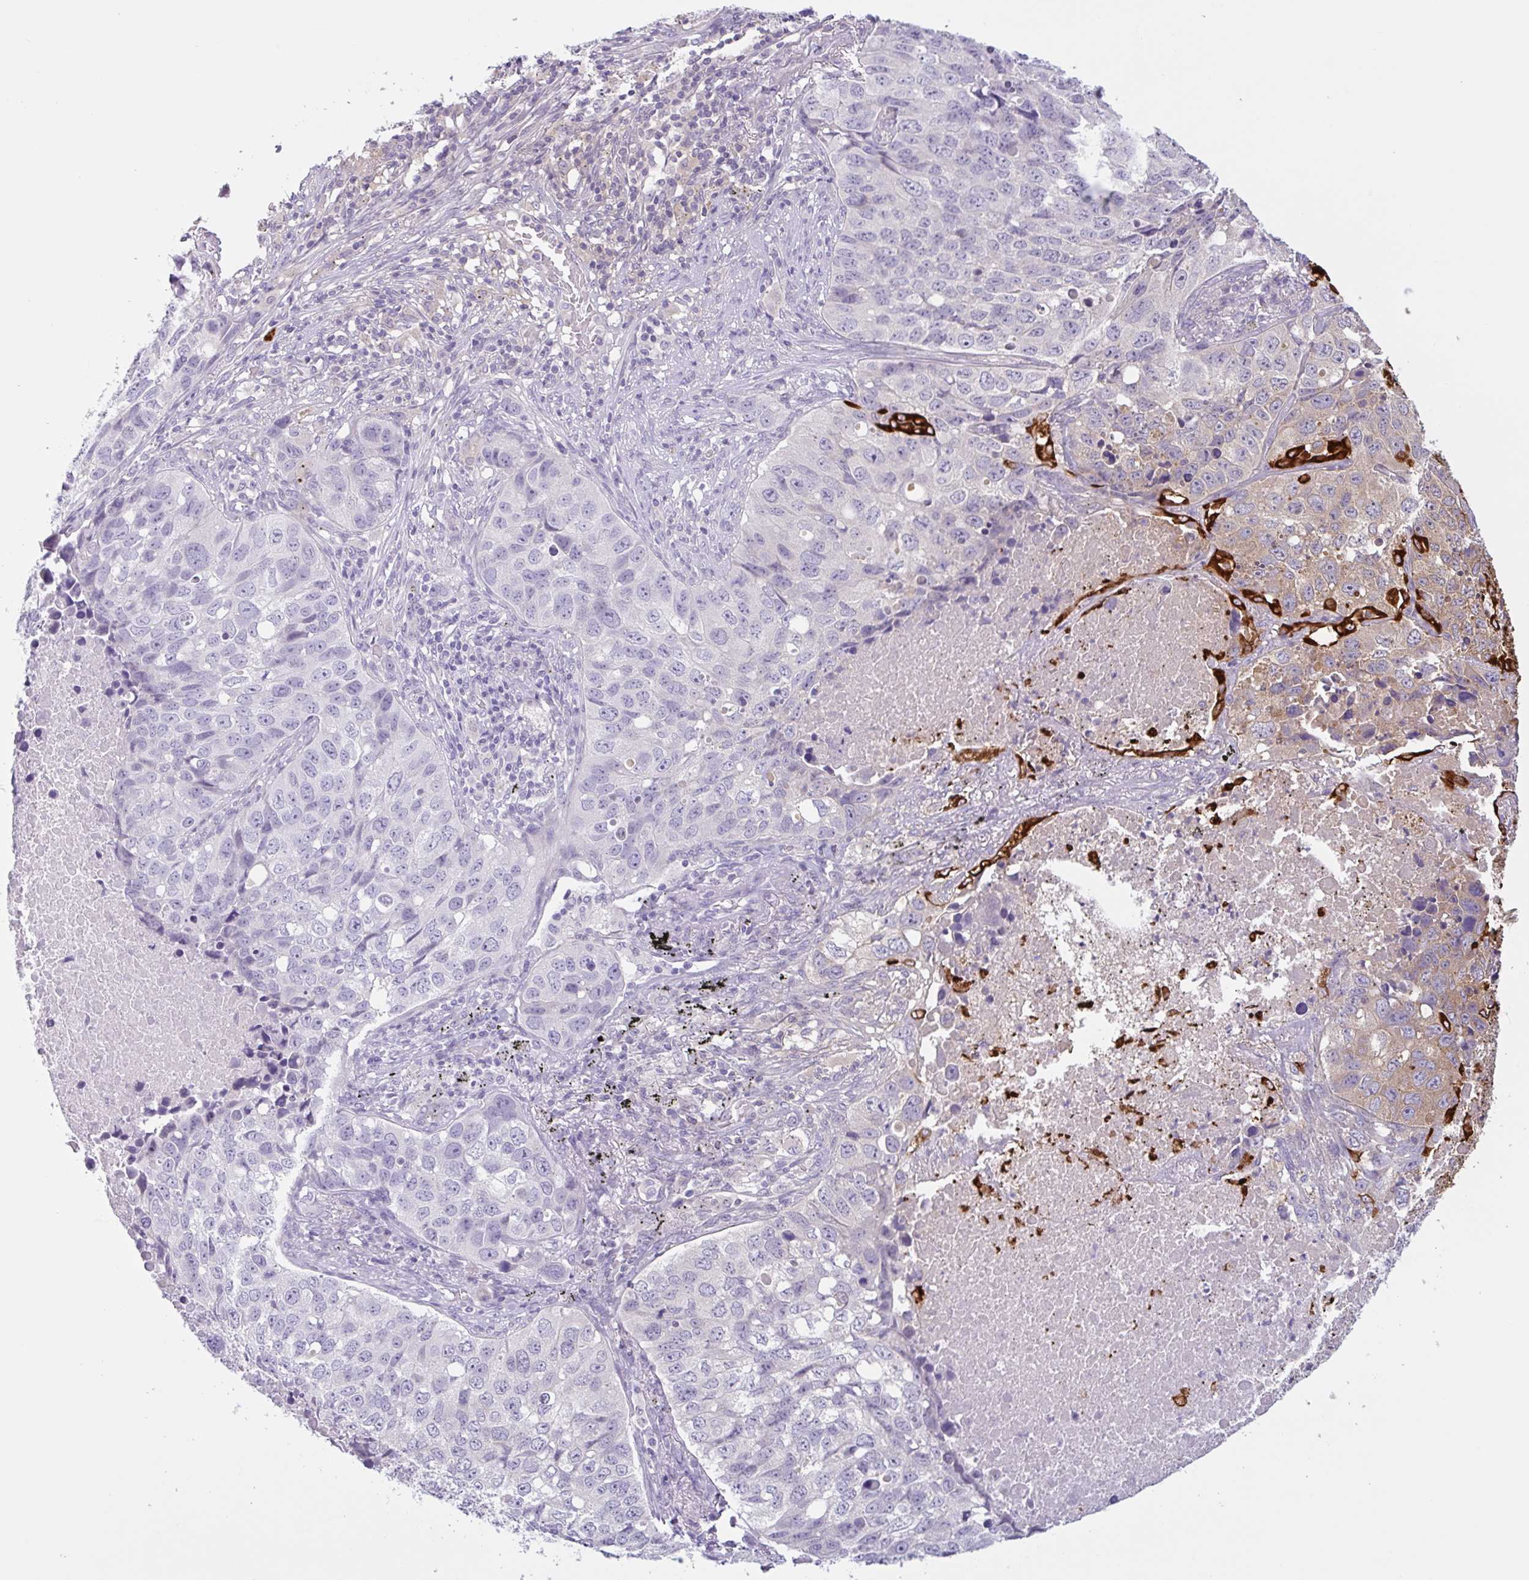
{"staining": {"intensity": "weak", "quantity": "<25%", "location": "cytoplasmic/membranous"}, "tissue": "lung cancer", "cell_type": "Tumor cells", "image_type": "cancer", "snomed": [{"axis": "morphology", "description": "Squamous cell carcinoma, NOS"}, {"axis": "topography", "description": "Lung"}], "caption": "An immunohistochemistry (IHC) photomicrograph of lung cancer (squamous cell carcinoma) is shown. There is no staining in tumor cells of lung cancer (squamous cell carcinoma). (DAB (3,3'-diaminobenzidine) IHC visualized using brightfield microscopy, high magnification).", "gene": "CTSE", "patient": {"sex": "male", "age": 60}}